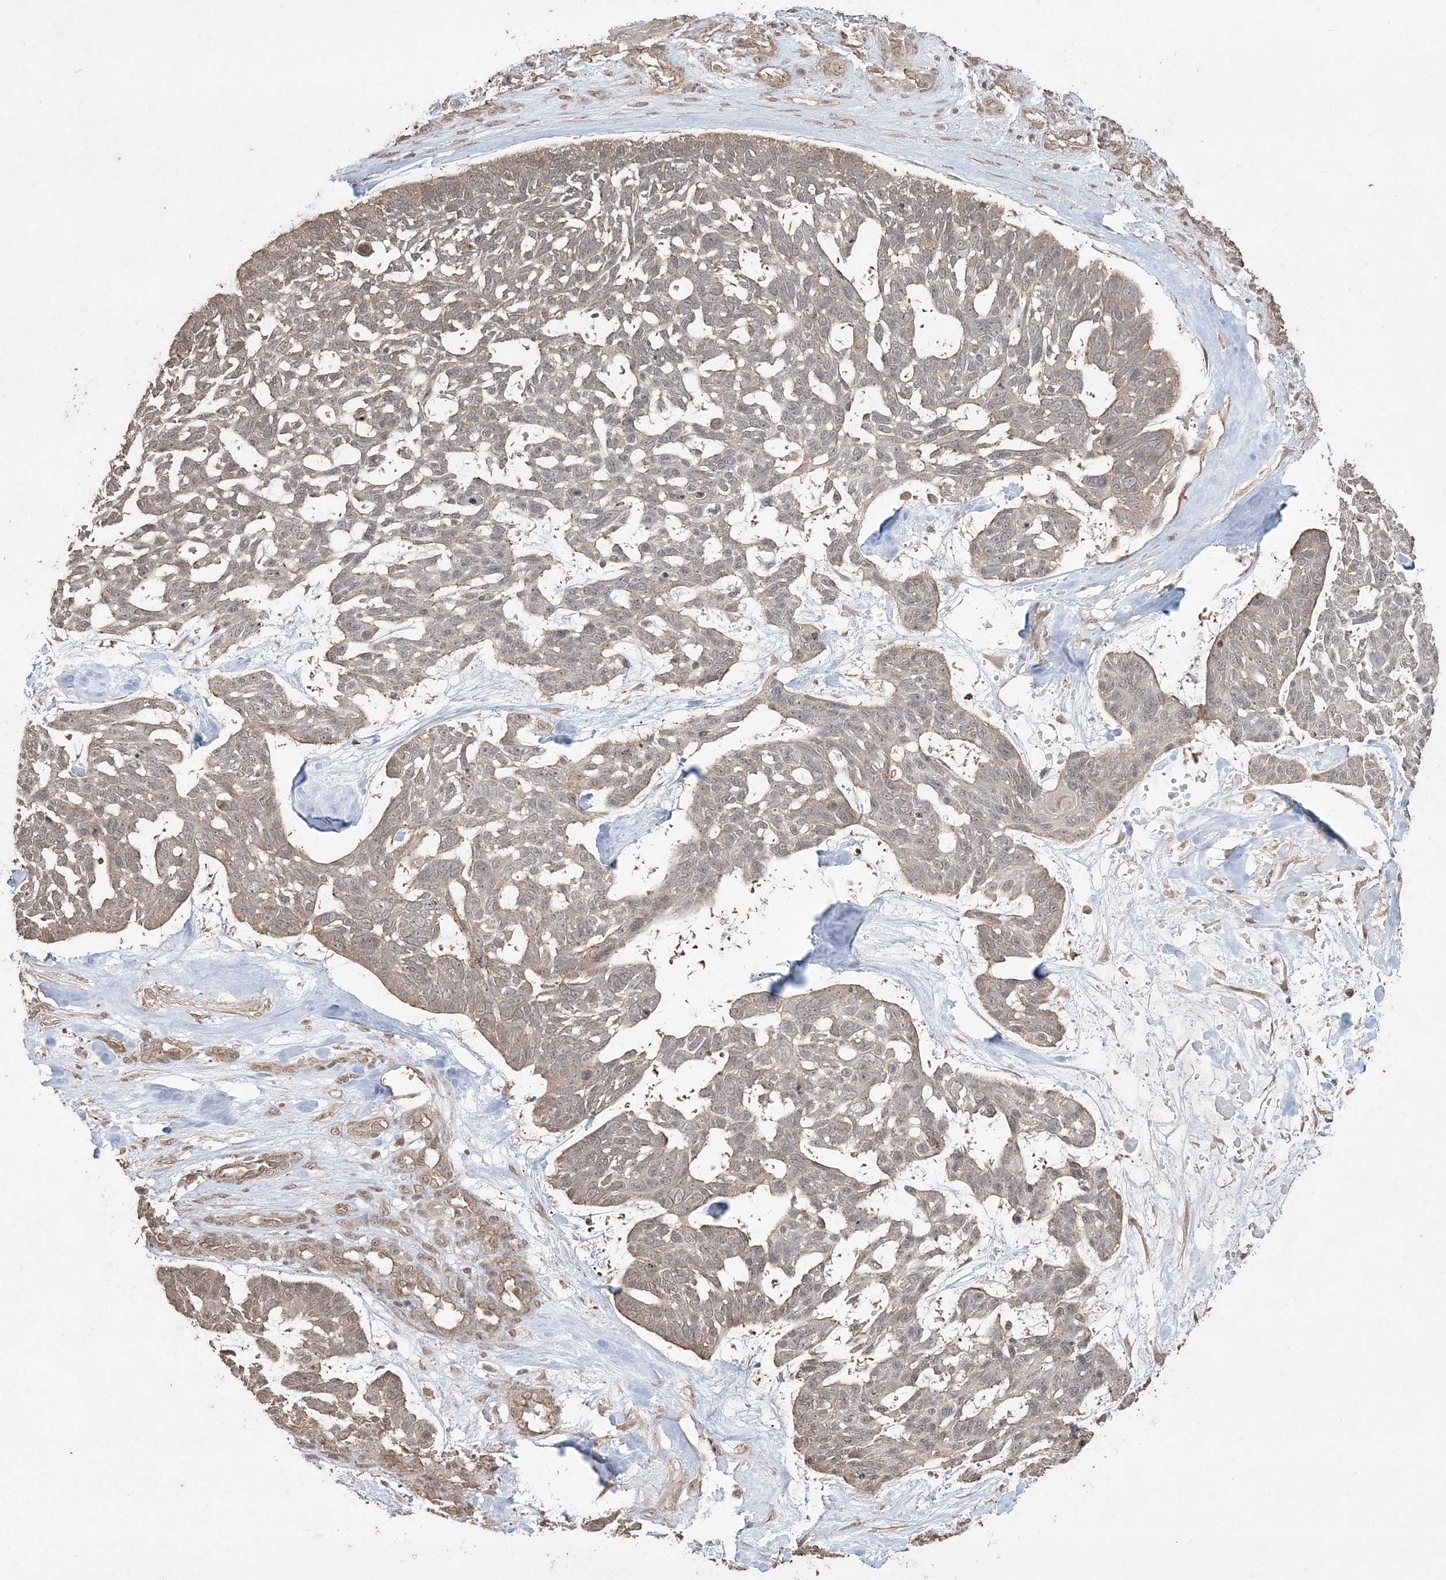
{"staining": {"intensity": "weak", "quantity": "<25%", "location": "cytoplasmic/membranous"}, "tissue": "skin cancer", "cell_type": "Tumor cells", "image_type": "cancer", "snomed": [{"axis": "morphology", "description": "Basal cell carcinoma"}, {"axis": "topography", "description": "Skin"}], "caption": "This micrograph is of skin basal cell carcinoma stained with immunohistochemistry to label a protein in brown with the nuclei are counter-stained blue. There is no expression in tumor cells. (Immunohistochemistry, brightfield microscopy, high magnification).", "gene": "EHHADH", "patient": {"sex": "male", "age": 88}}